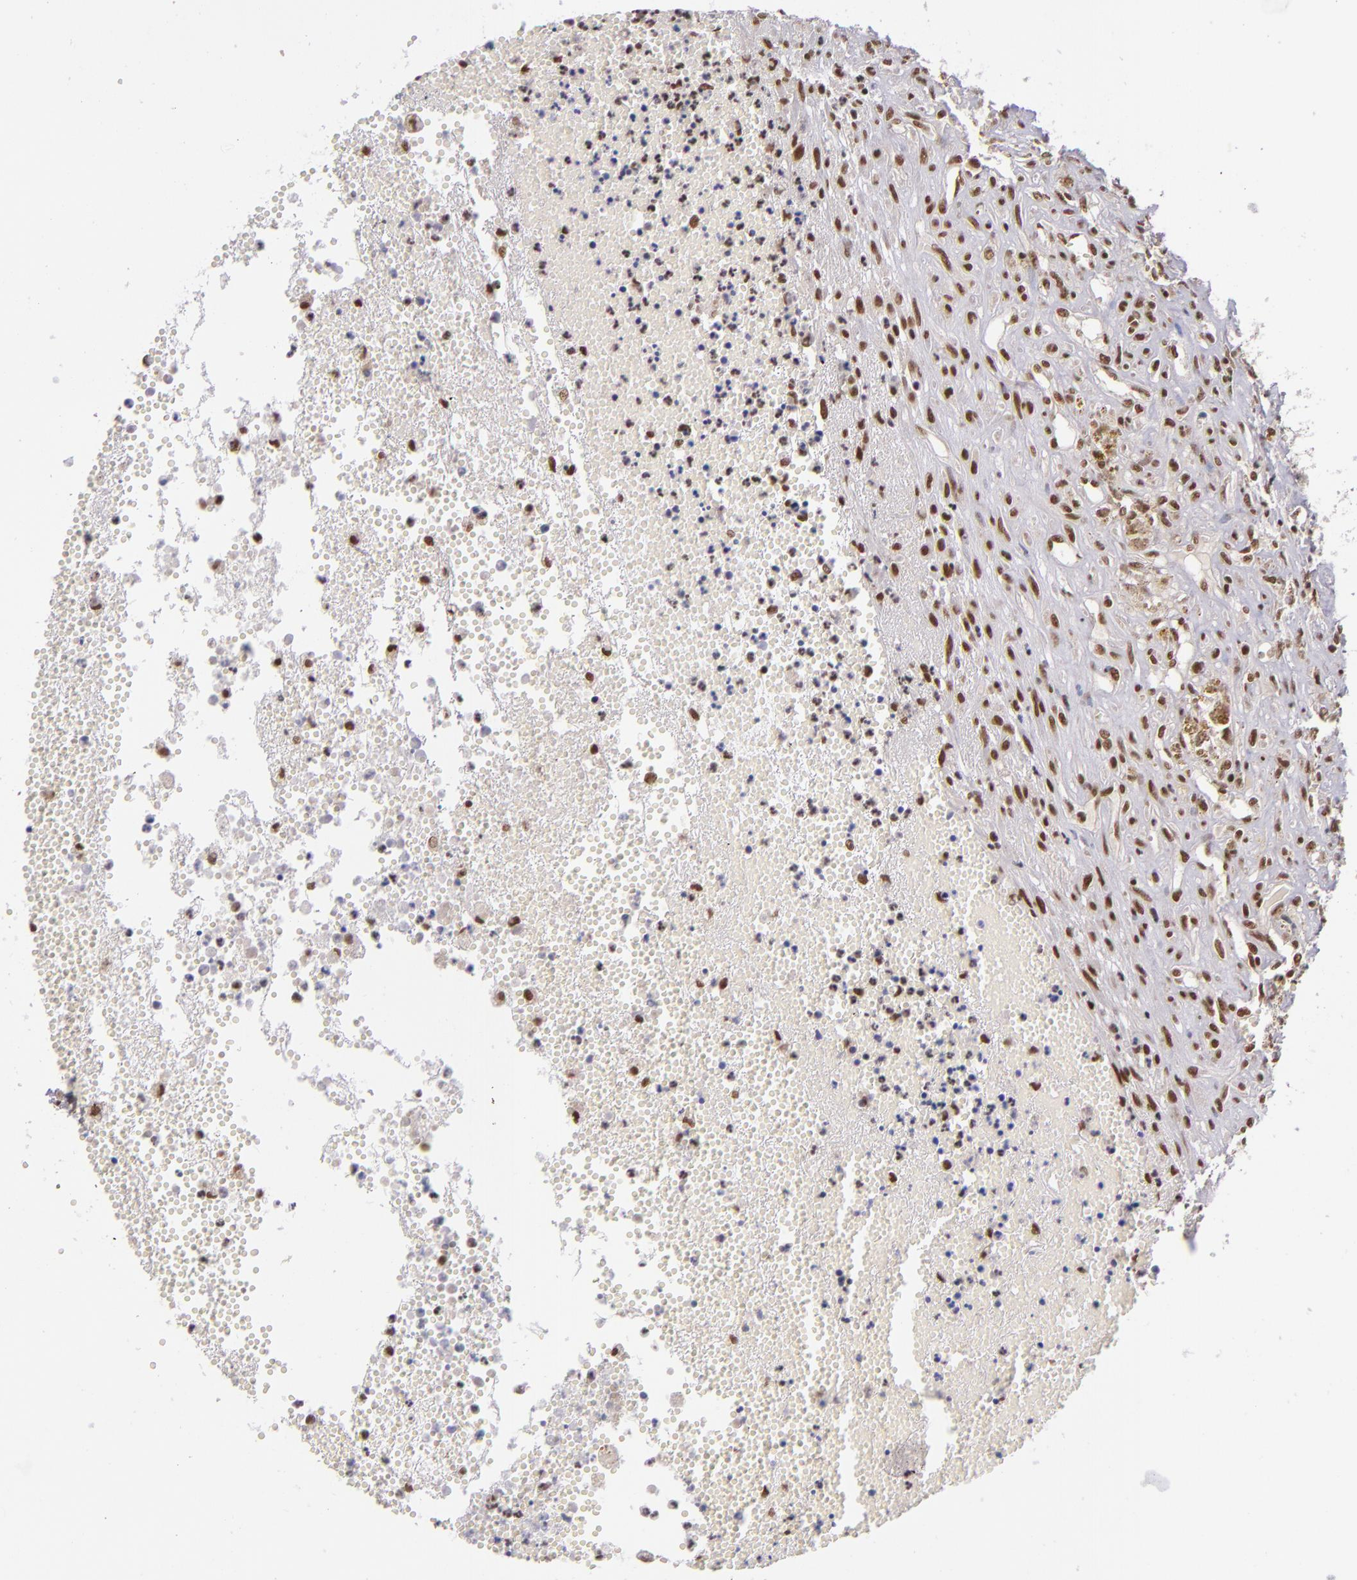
{"staining": {"intensity": "moderate", "quantity": ">75%", "location": "nuclear"}, "tissue": "glioma", "cell_type": "Tumor cells", "image_type": "cancer", "snomed": [{"axis": "morphology", "description": "Glioma, malignant, High grade"}, {"axis": "topography", "description": "Brain"}], "caption": "Tumor cells reveal moderate nuclear positivity in about >75% of cells in malignant high-grade glioma.", "gene": "ZNF148", "patient": {"sex": "male", "age": 66}}